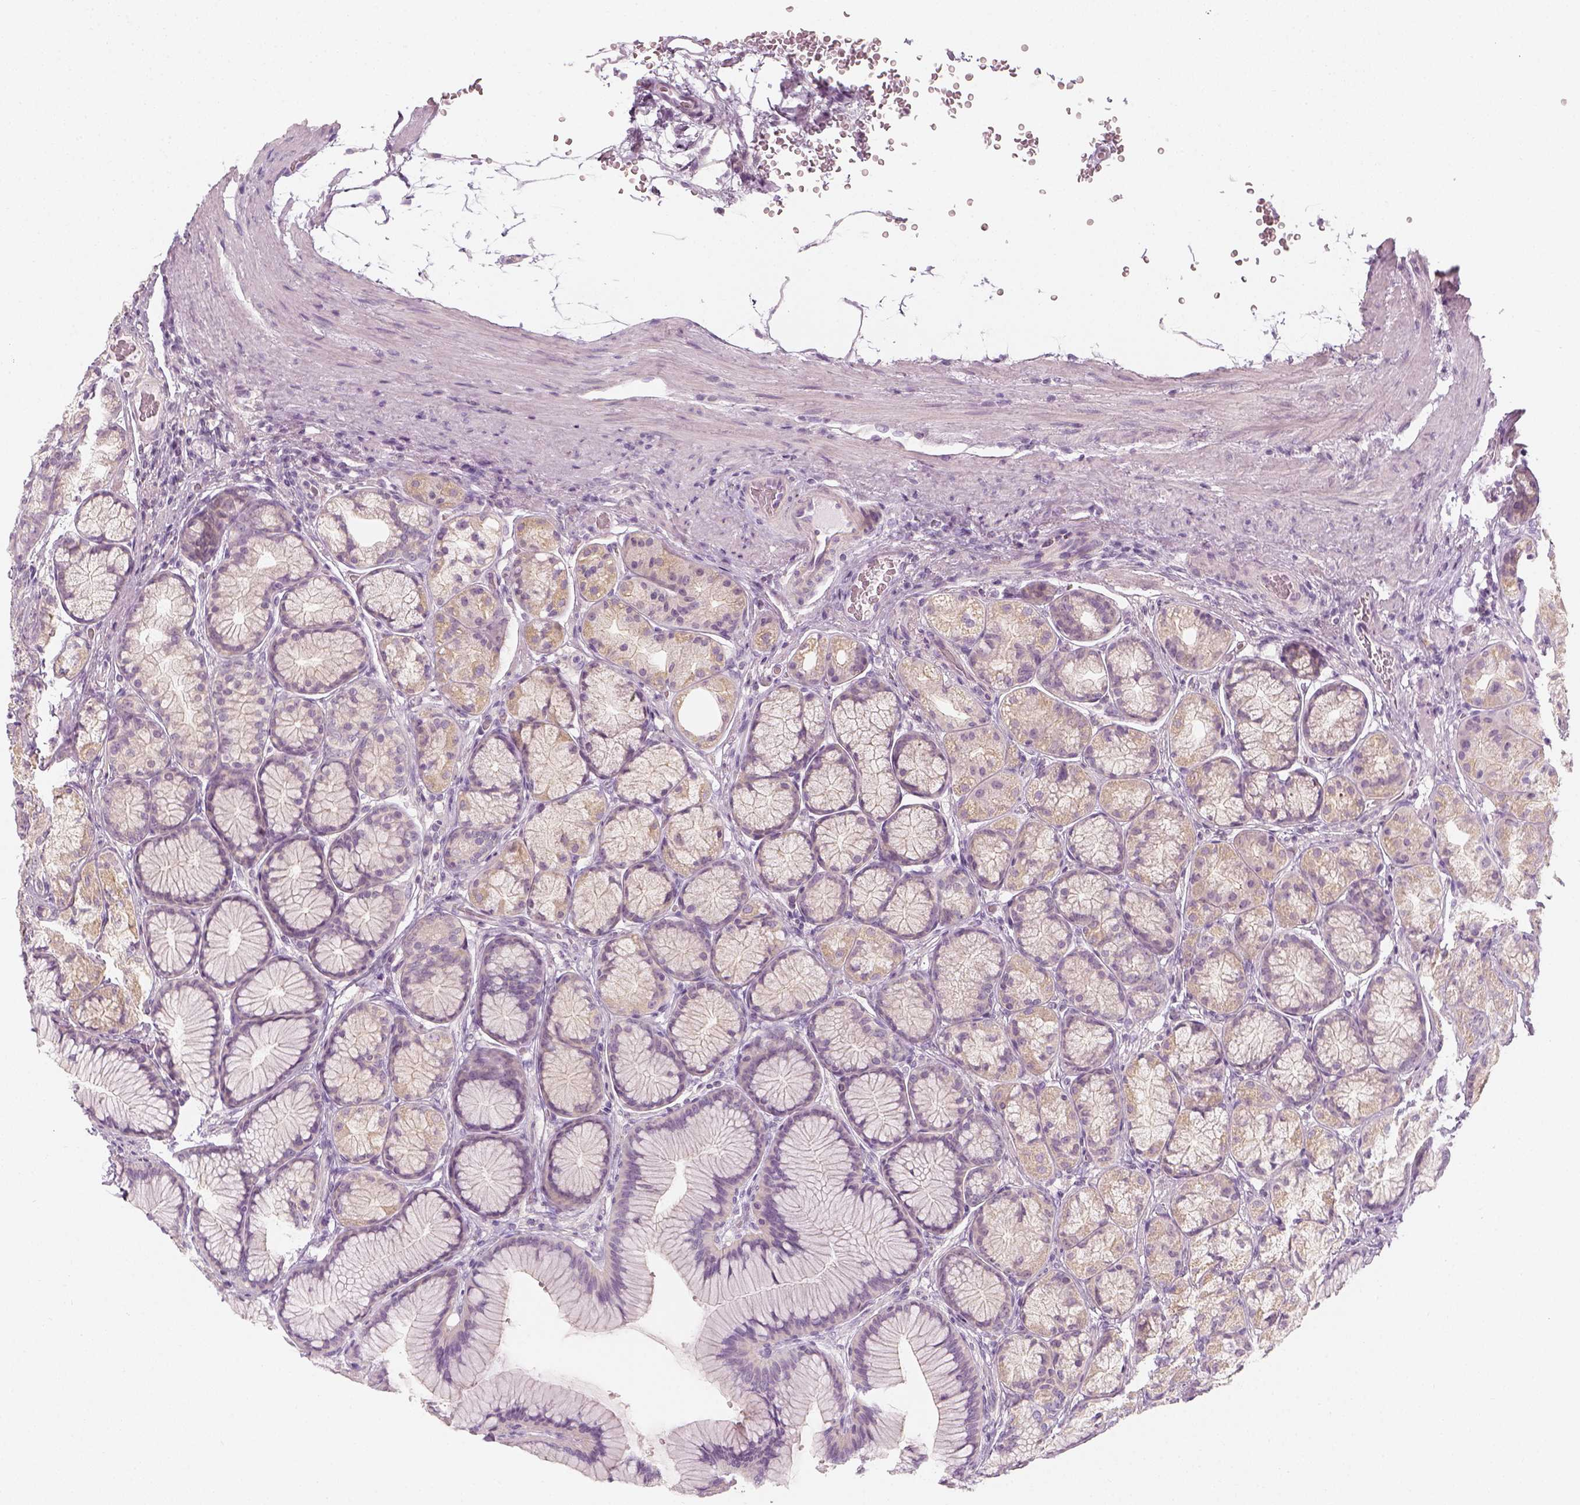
{"staining": {"intensity": "weak", "quantity": "<25%", "location": "cytoplasmic/membranous"}, "tissue": "stomach", "cell_type": "Glandular cells", "image_type": "normal", "snomed": [{"axis": "morphology", "description": "Normal tissue, NOS"}, {"axis": "morphology", "description": "Adenocarcinoma, NOS"}, {"axis": "morphology", "description": "Adenocarcinoma, High grade"}, {"axis": "topography", "description": "Stomach, upper"}, {"axis": "topography", "description": "Stomach"}], "caption": "IHC histopathology image of unremarkable stomach: human stomach stained with DAB displays no significant protein staining in glandular cells. Brightfield microscopy of immunohistochemistry (IHC) stained with DAB (3,3'-diaminobenzidine) (brown) and hematoxylin (blue), captured at high magnification.", "gene": "PRAME", "patient": {"sex": "female", "age": 65}}